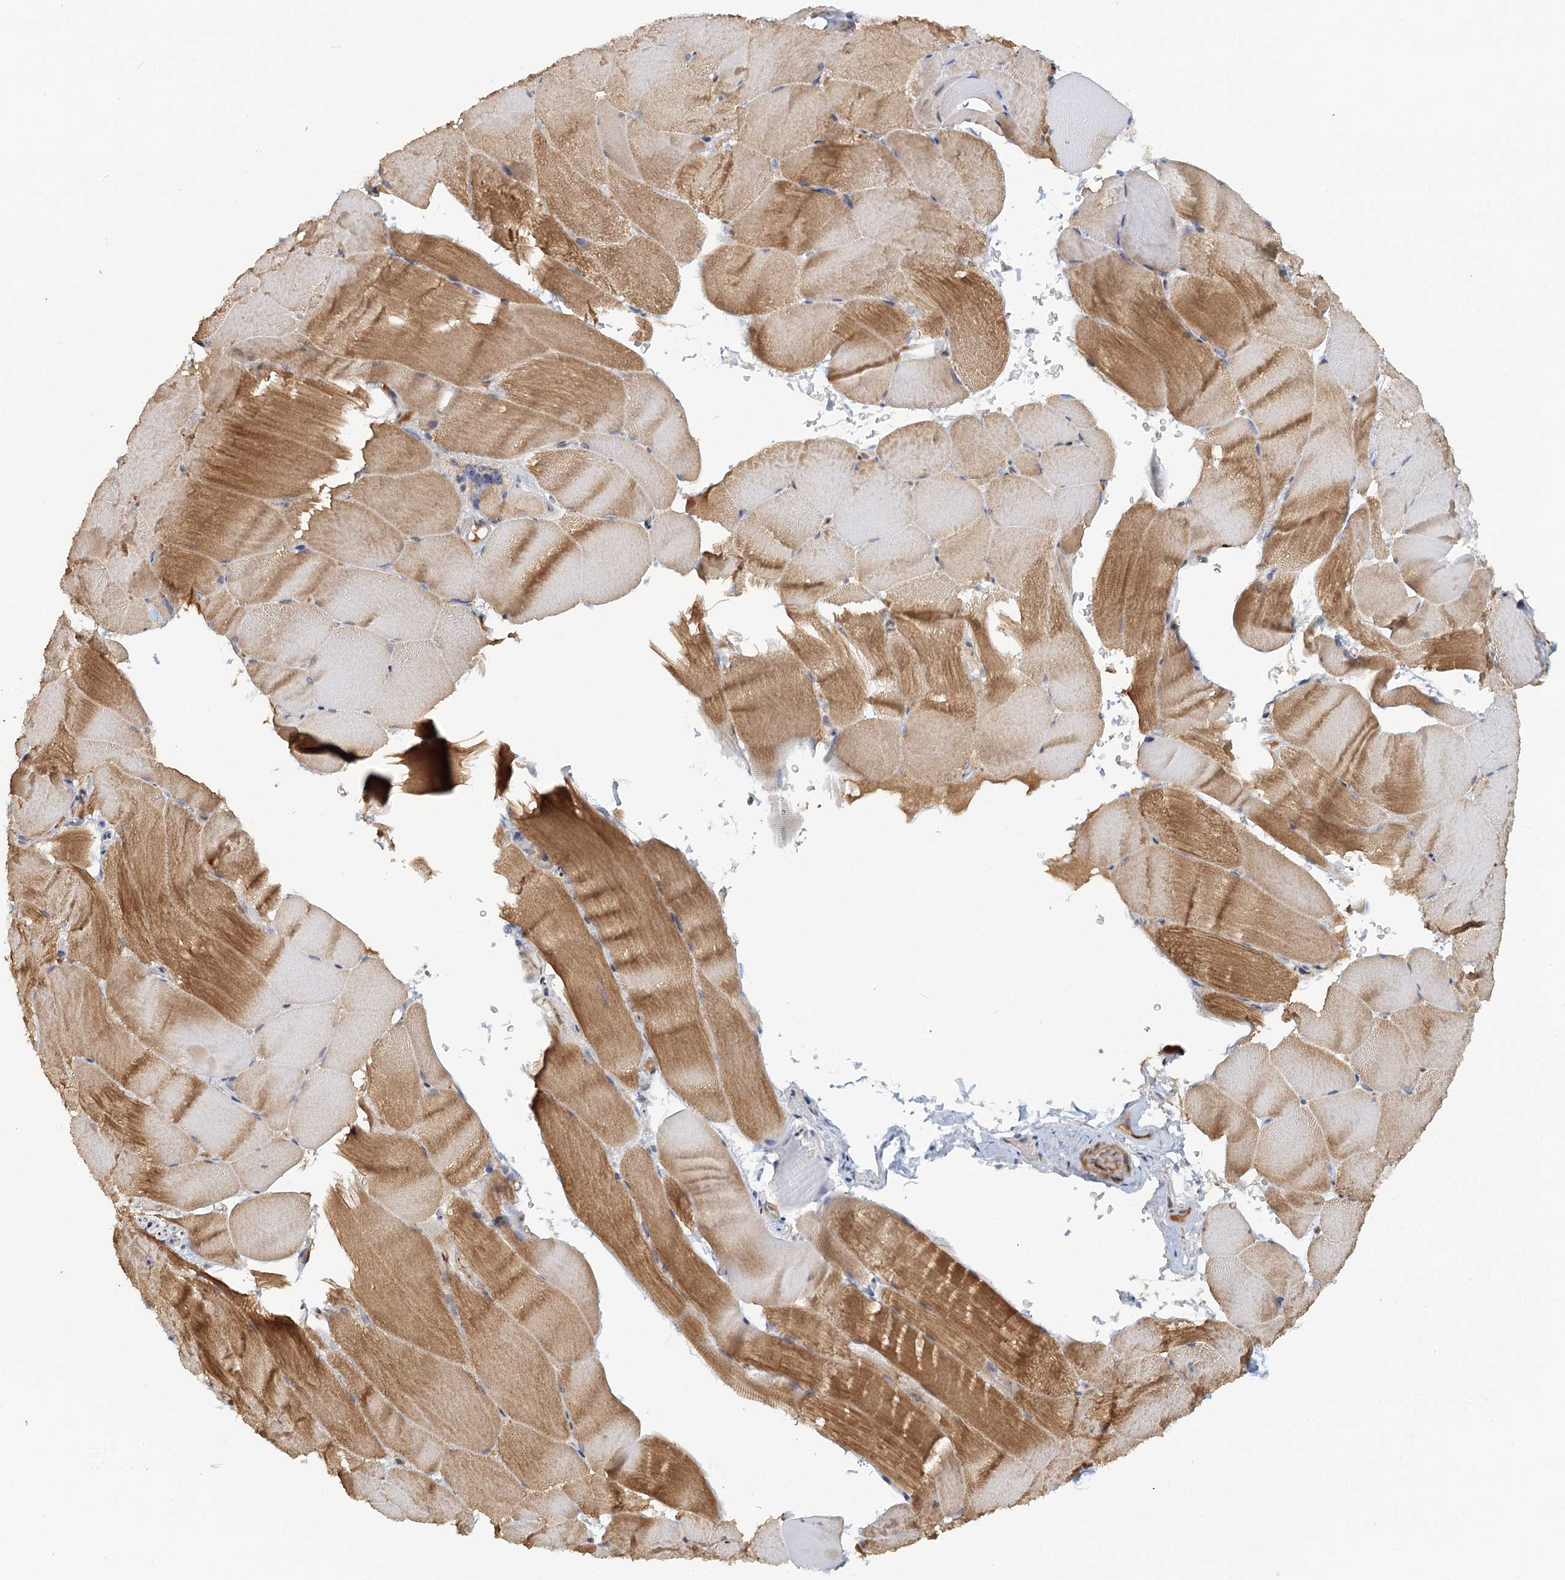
{"staining": {"intensity": "moderate", "quantity": ">75%", "location": "cytoplasmic/membranous"}, "tissue": "skeletal muscle", "cell_type": "Myocytes", "image_type": "normal", "snomed": [{"axis": "morphology", "description": "Normal tissue, NOS"}, {"axis": "topography", "description": "Skeletal muscle"}, {"axis": "topography", "description": "Parathyroid gland"}], "caption": "Myocytes show moderate cytoplasmic/membranous positivity in approximately >75% of cells in benign skeletal muscle.", "gene": "GPATCH11", "patient": {"sex": "female", "age": 37}}